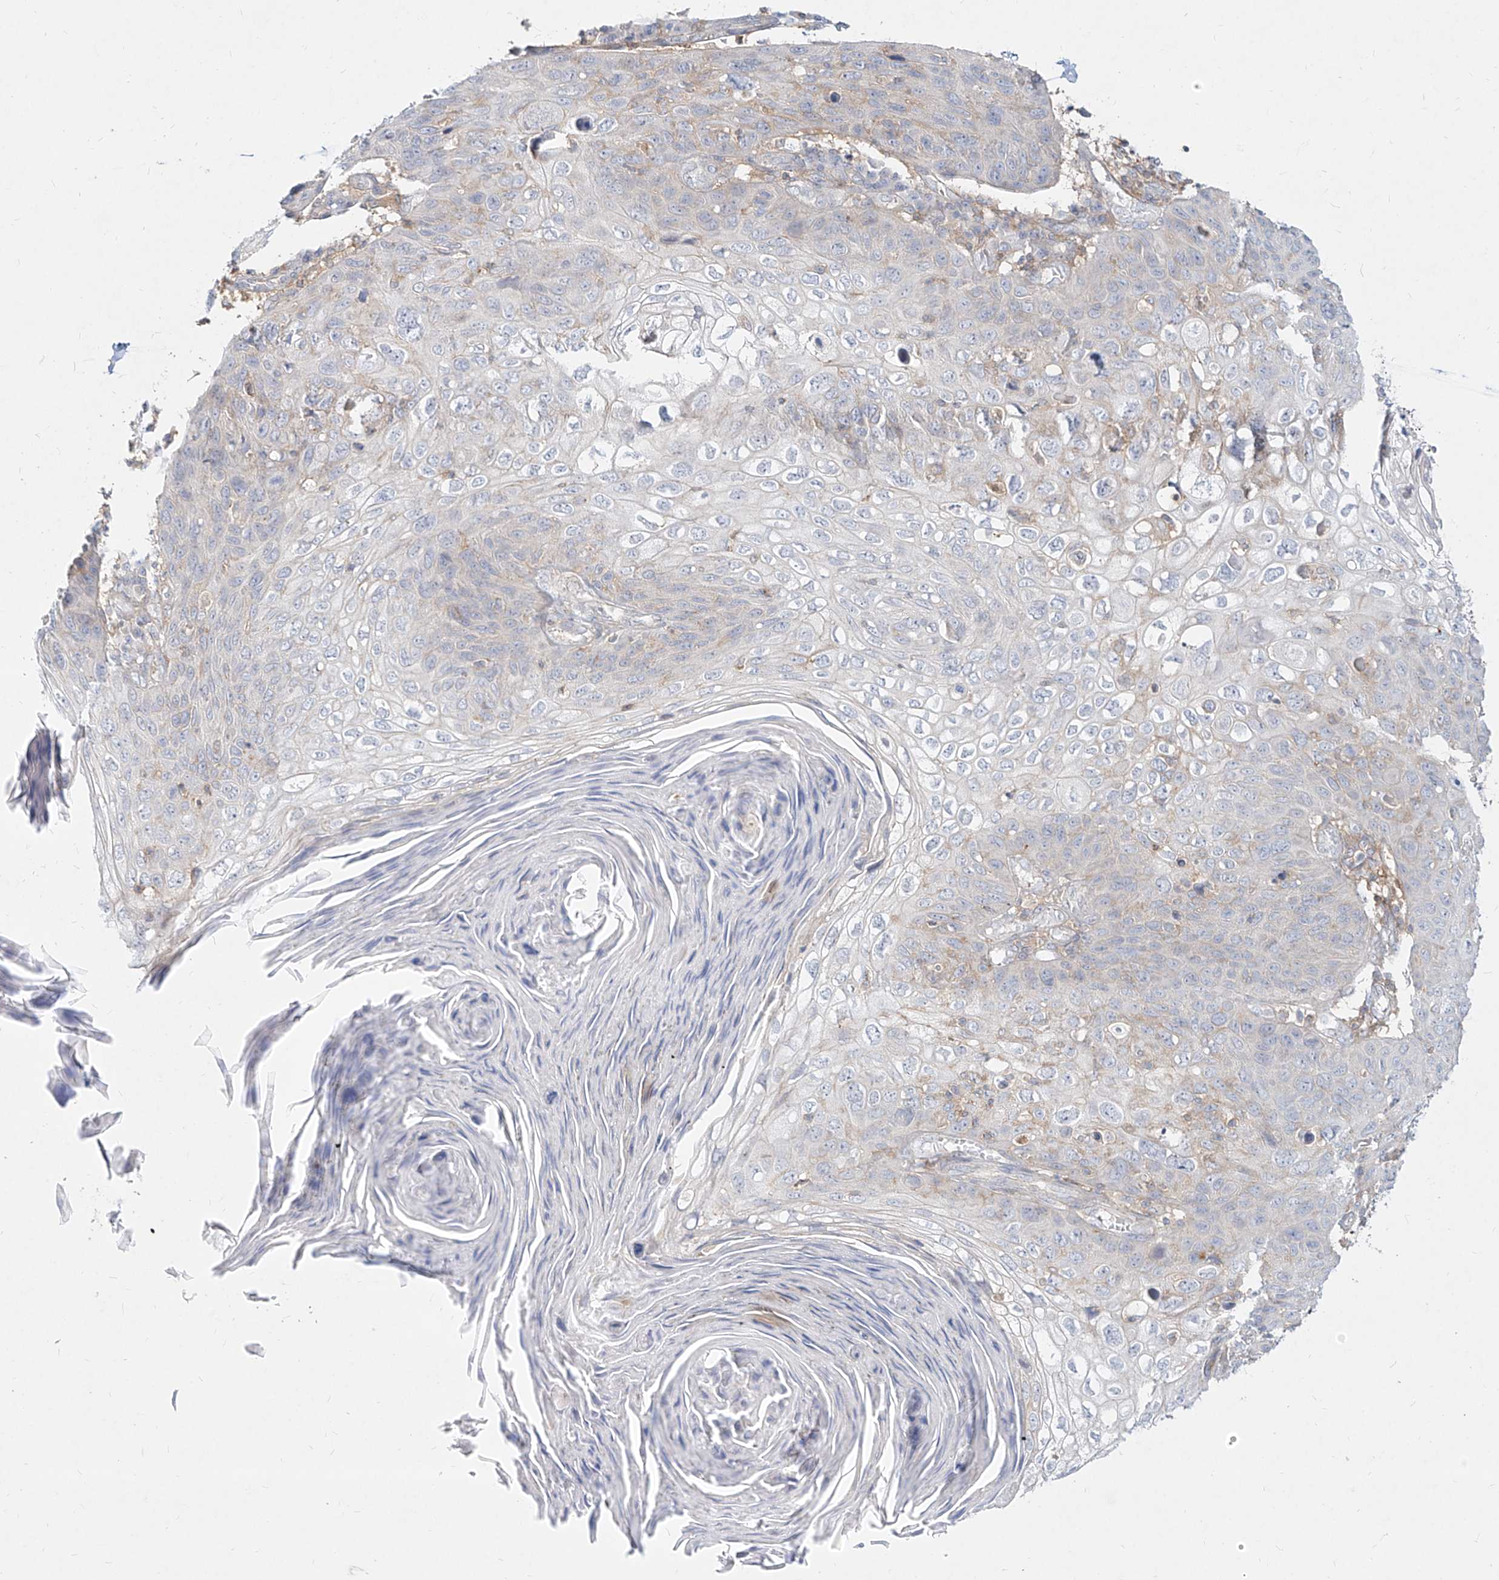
{"staining": {"intensity": "negative", "quantity": "none", "location": "none"}, "tissue": "skin cancer", "cell_type": "Tumor cells", "image_type": "cancer", "snomed": [{"axis": "morphology", "description": "Squamous cell carcinoma, NOS"}, {"axis": "topography", "description": "Skin"}], "caption": "Human skin cancer (squamous cell carcinoma) stained for a protein using immunohistochemistry (IHC) exhibits no positivity in tumor cells.", "gene": "SLC2A12", "patient": {"sex": "female", "age": 90}}